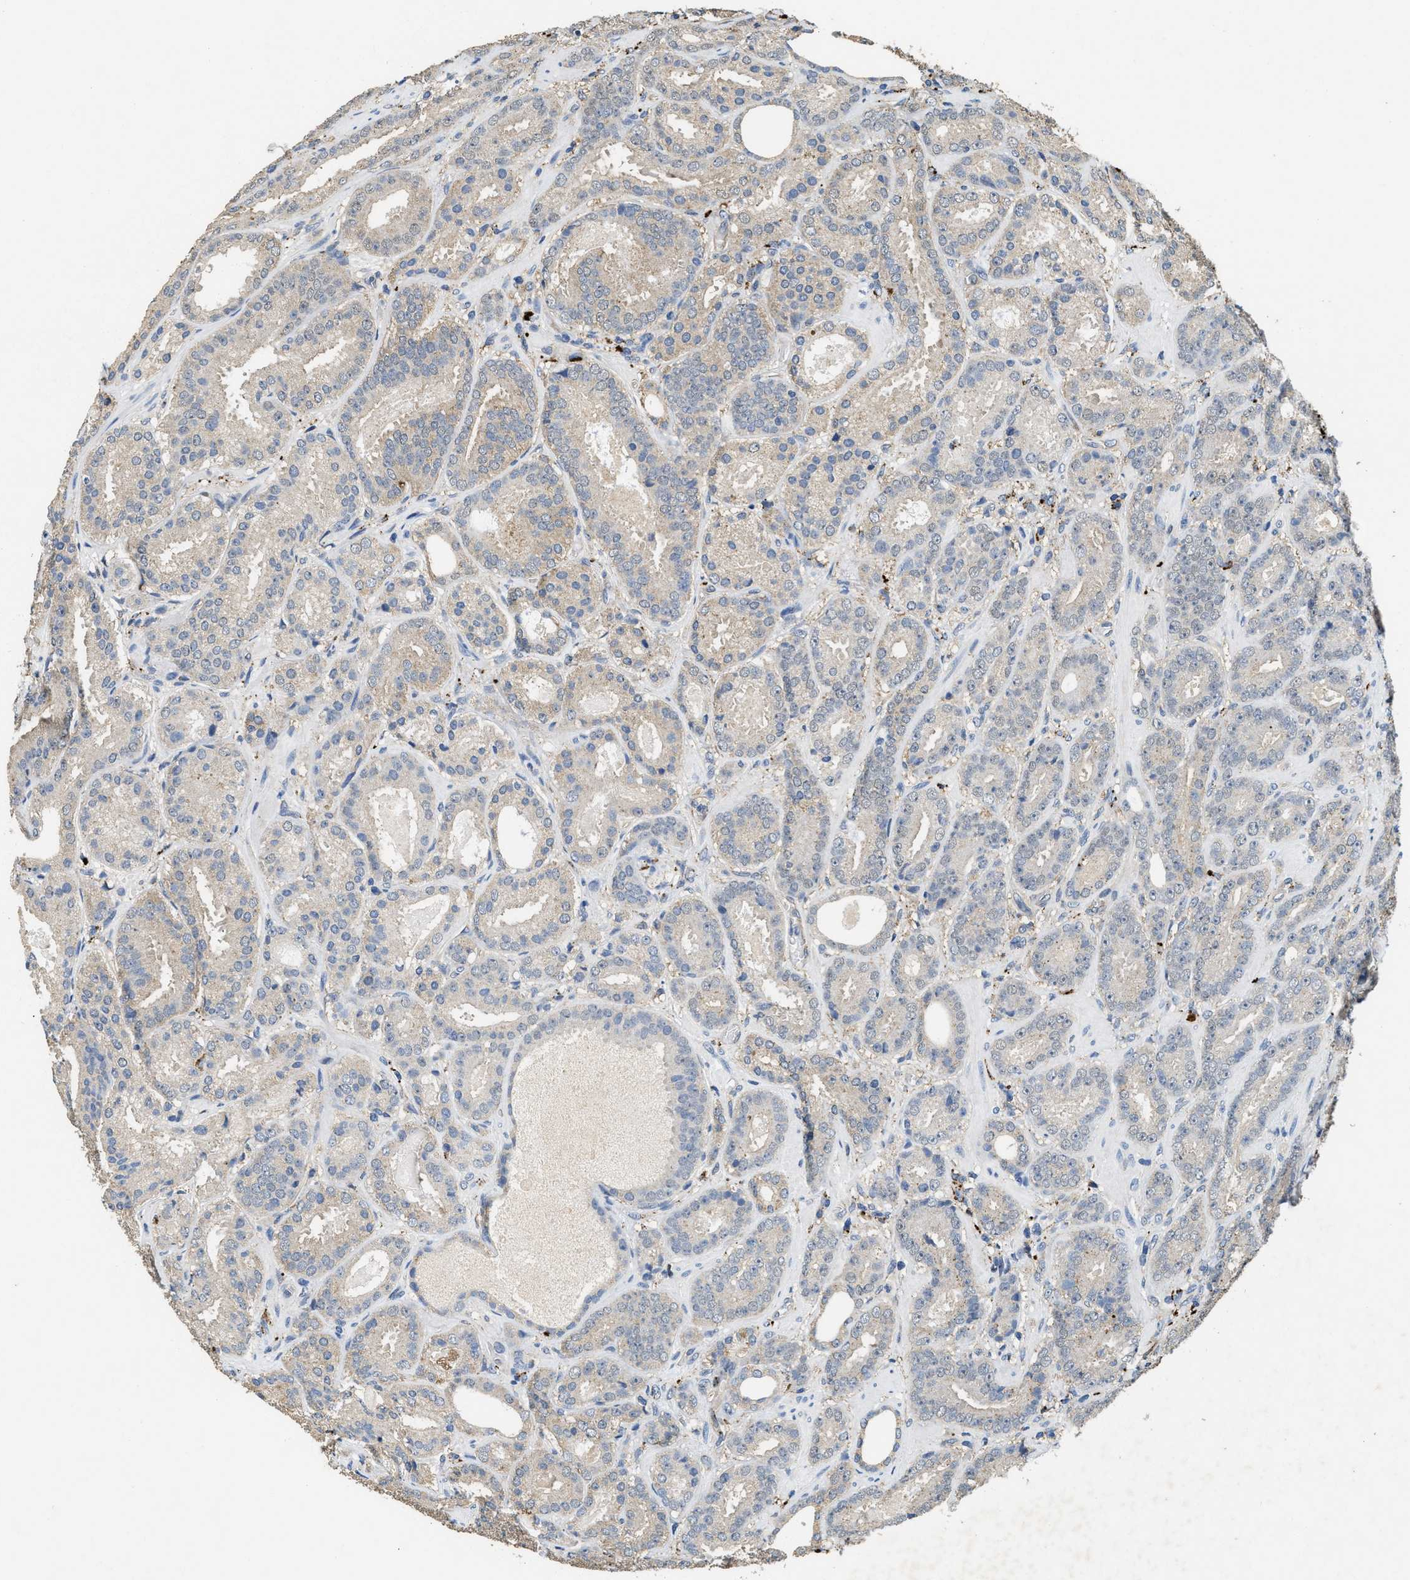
{"staining": {"intensity": "weak", "quantity": ">75%", "location": "cytoplasmic/membranous"}, "tissue": "prostate cancer", "cell_type": "Tumor cells", "image_type": "cancer", "snomed": [{"axis": "morphology", "description": "Adenocarcinoma, Low grade"}, {"axis": "topography", "description": "Prostate"}], "caption": "An immunohistochemistry photomicrograph of tumor tissue is shown. Protein staining in brown highlights weak cytoplasmic/membranous positivity in prostate adenocarcinoma (low-grade) within tumor cells. (DAB IHC, brown staining for protein, blue staining for nuclei).", "gene": "BMPR2", "patient": {"sex": "male", "age": 69}}